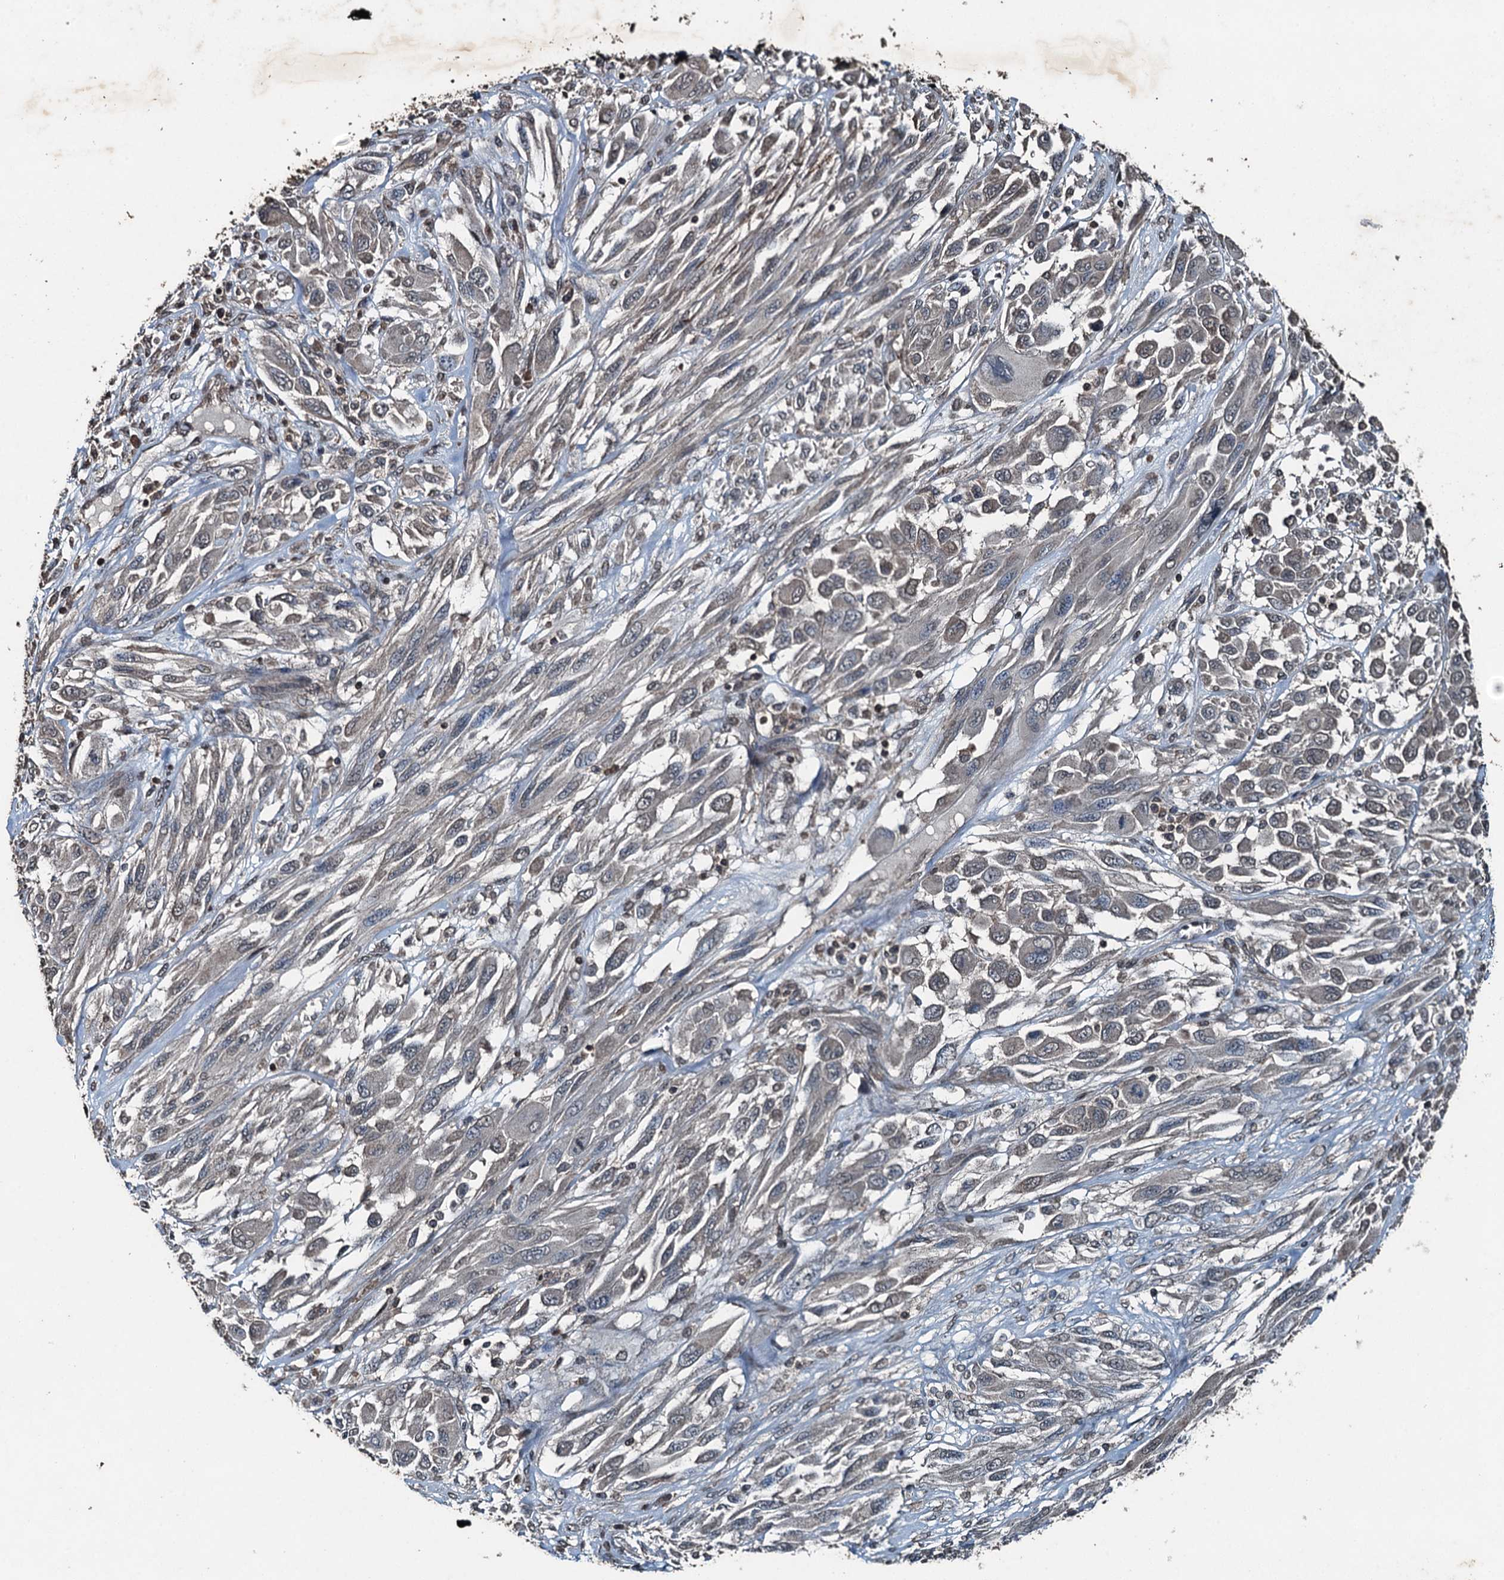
{"staining": {"intensity": "negative", "quantity": "none", "location": "none"}, "tissue": "melanoma", "cell_type": "Tumor cells", "image_type": "cancer", "snomed": [{"axis": "morphology", "description": "Malignant melanoma, NOS"}, {"axis": "topography", "description": "Skin"}], "caption": "DAB immunohistochemical staining of human malignant melanoma shows no significant positivity in tumor cells.", "gene": "TCTN1", "patient": {"sex": "female", "age": 91}}